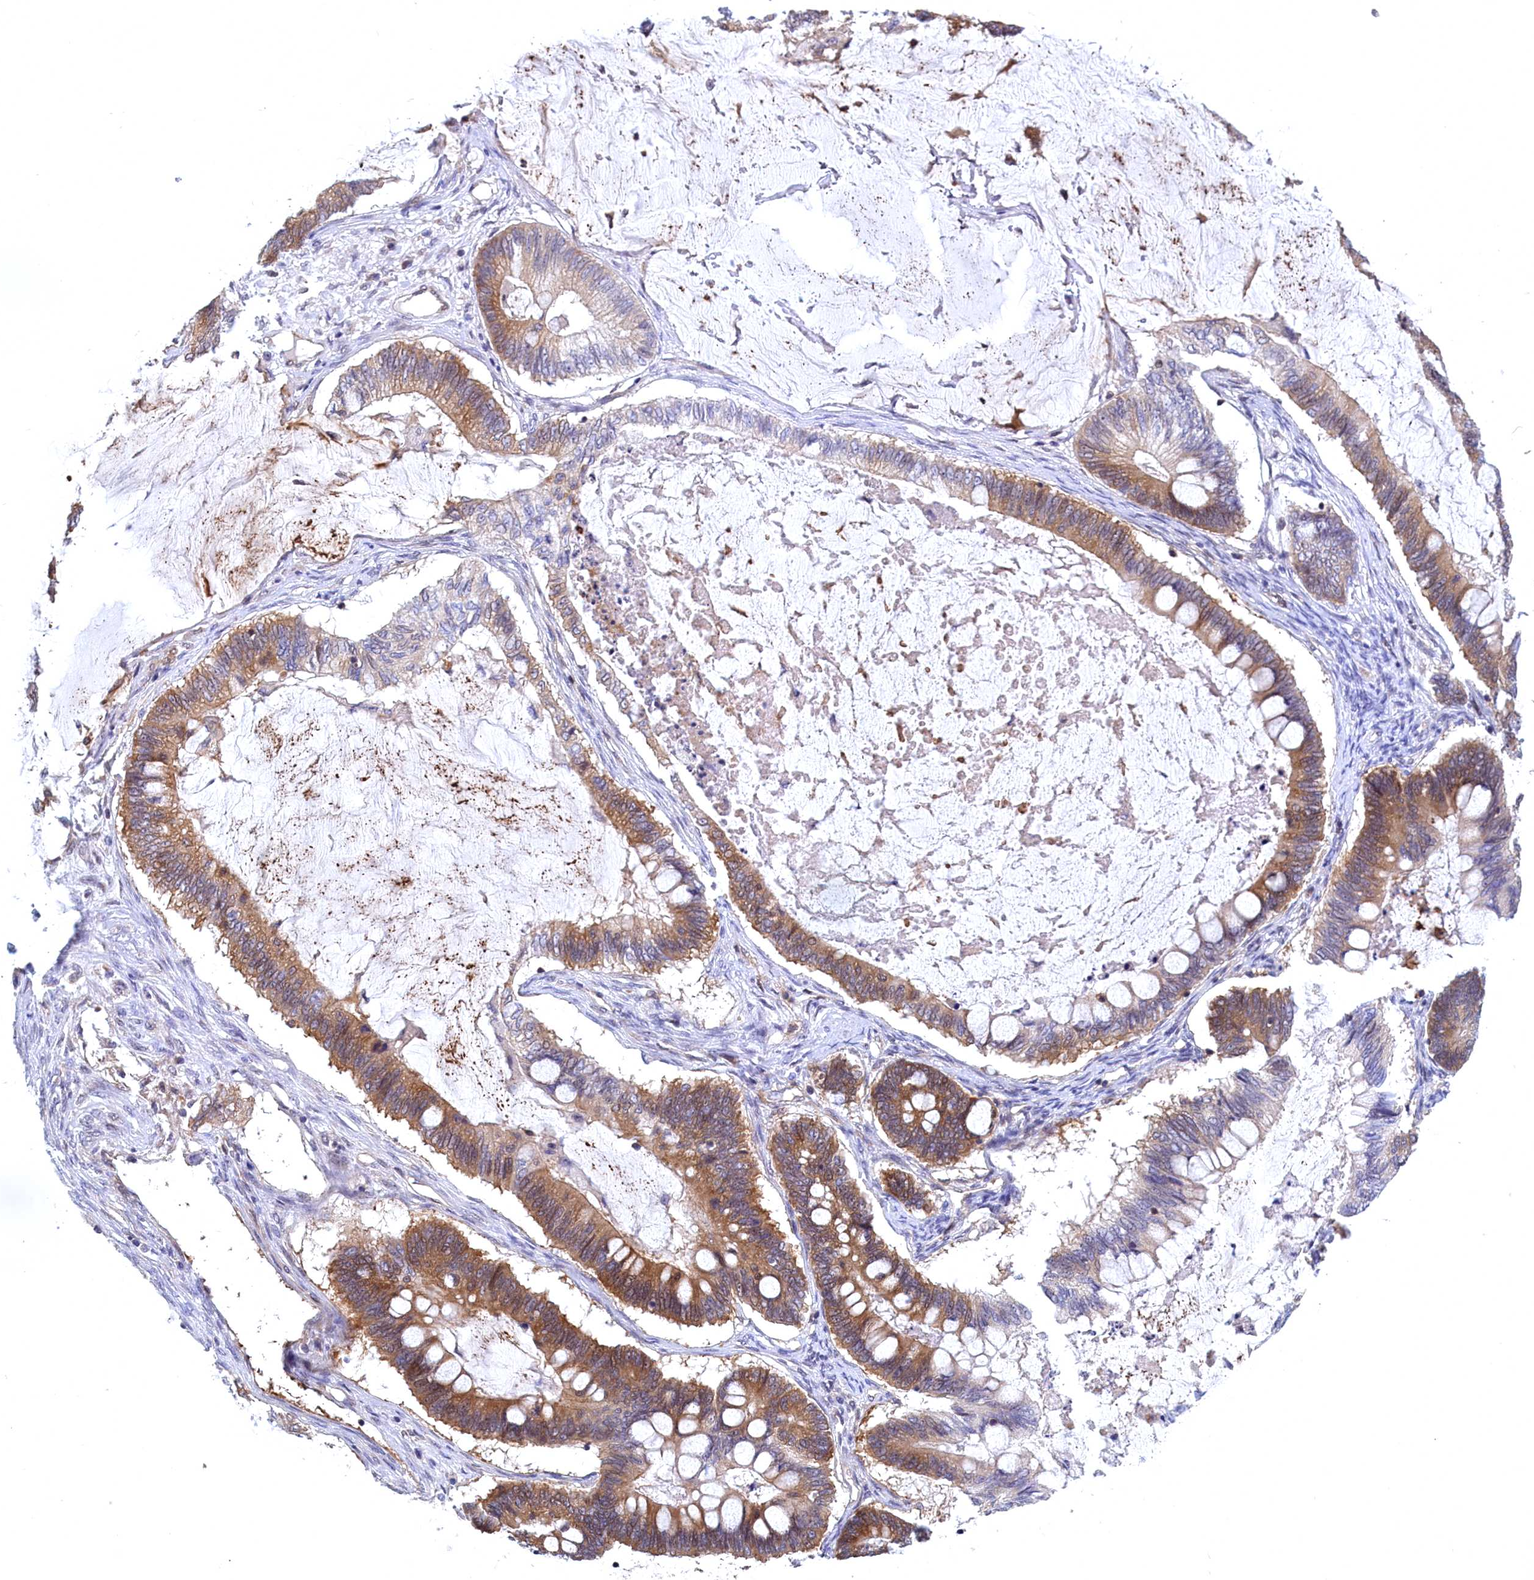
{"staining": {"intensity": "moderate", "quantity": "25%-75%", "location": "cytoplasmic/membranous"}, "tissue": "ovarian cancer", "cell_type": "Tumor cells", "image_type": "cancer", "snomed": [{"axis": "morphology", "description": "Cystadenocarcinoma, mucinous, NOS"}, {"axis": "topography", "description": "Ovary"}], "caption": "Ovarian cancer tissue displays moderate cytoplasmic/membranous positivity in about 25%-75% of tumor cells, visualized by immunohistochemistry.", "gene": "NAA10", "patient": {"sex": "female", "age": 61}}